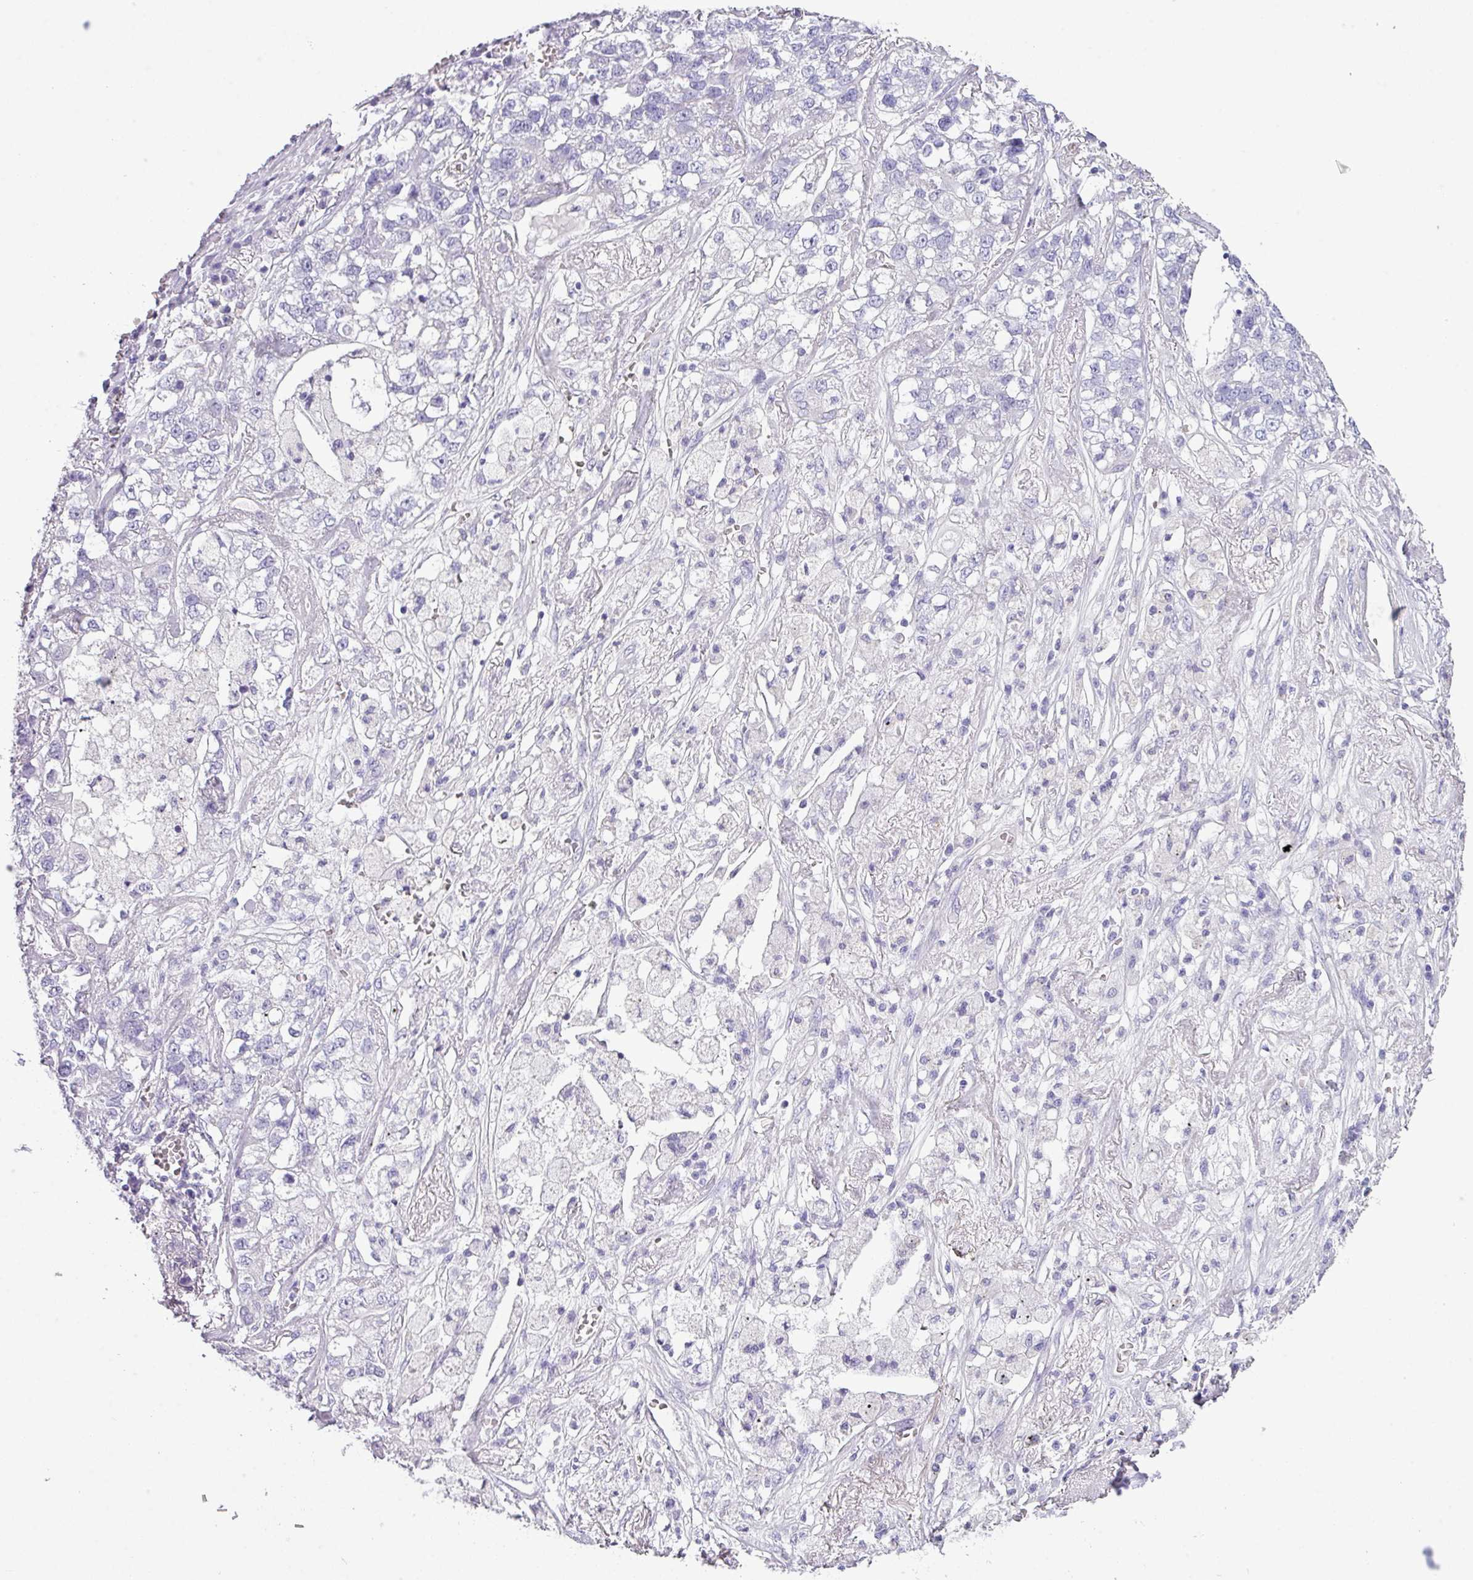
{"staining": {"intensity": "negative", "quantity": "none", "location": "none"}, "tissue": "lung cancer", "cell_type": "Tumor cells", "image_type": "cancer", "snomed": [{"axis": "morphology", "description": "Adenocarcinoma, NOS"}, {"axis": "topography", "description": "Lung"}], "caption": "A high-resolution photomicrograph shows immunohistochemistry staining of adenocarcinoma (lung), which reveals no significant expression in tumor cells. Nuclei are stained in blue.", "gene": "AGO3", "patient": {"sex": "male", "age": 49}}